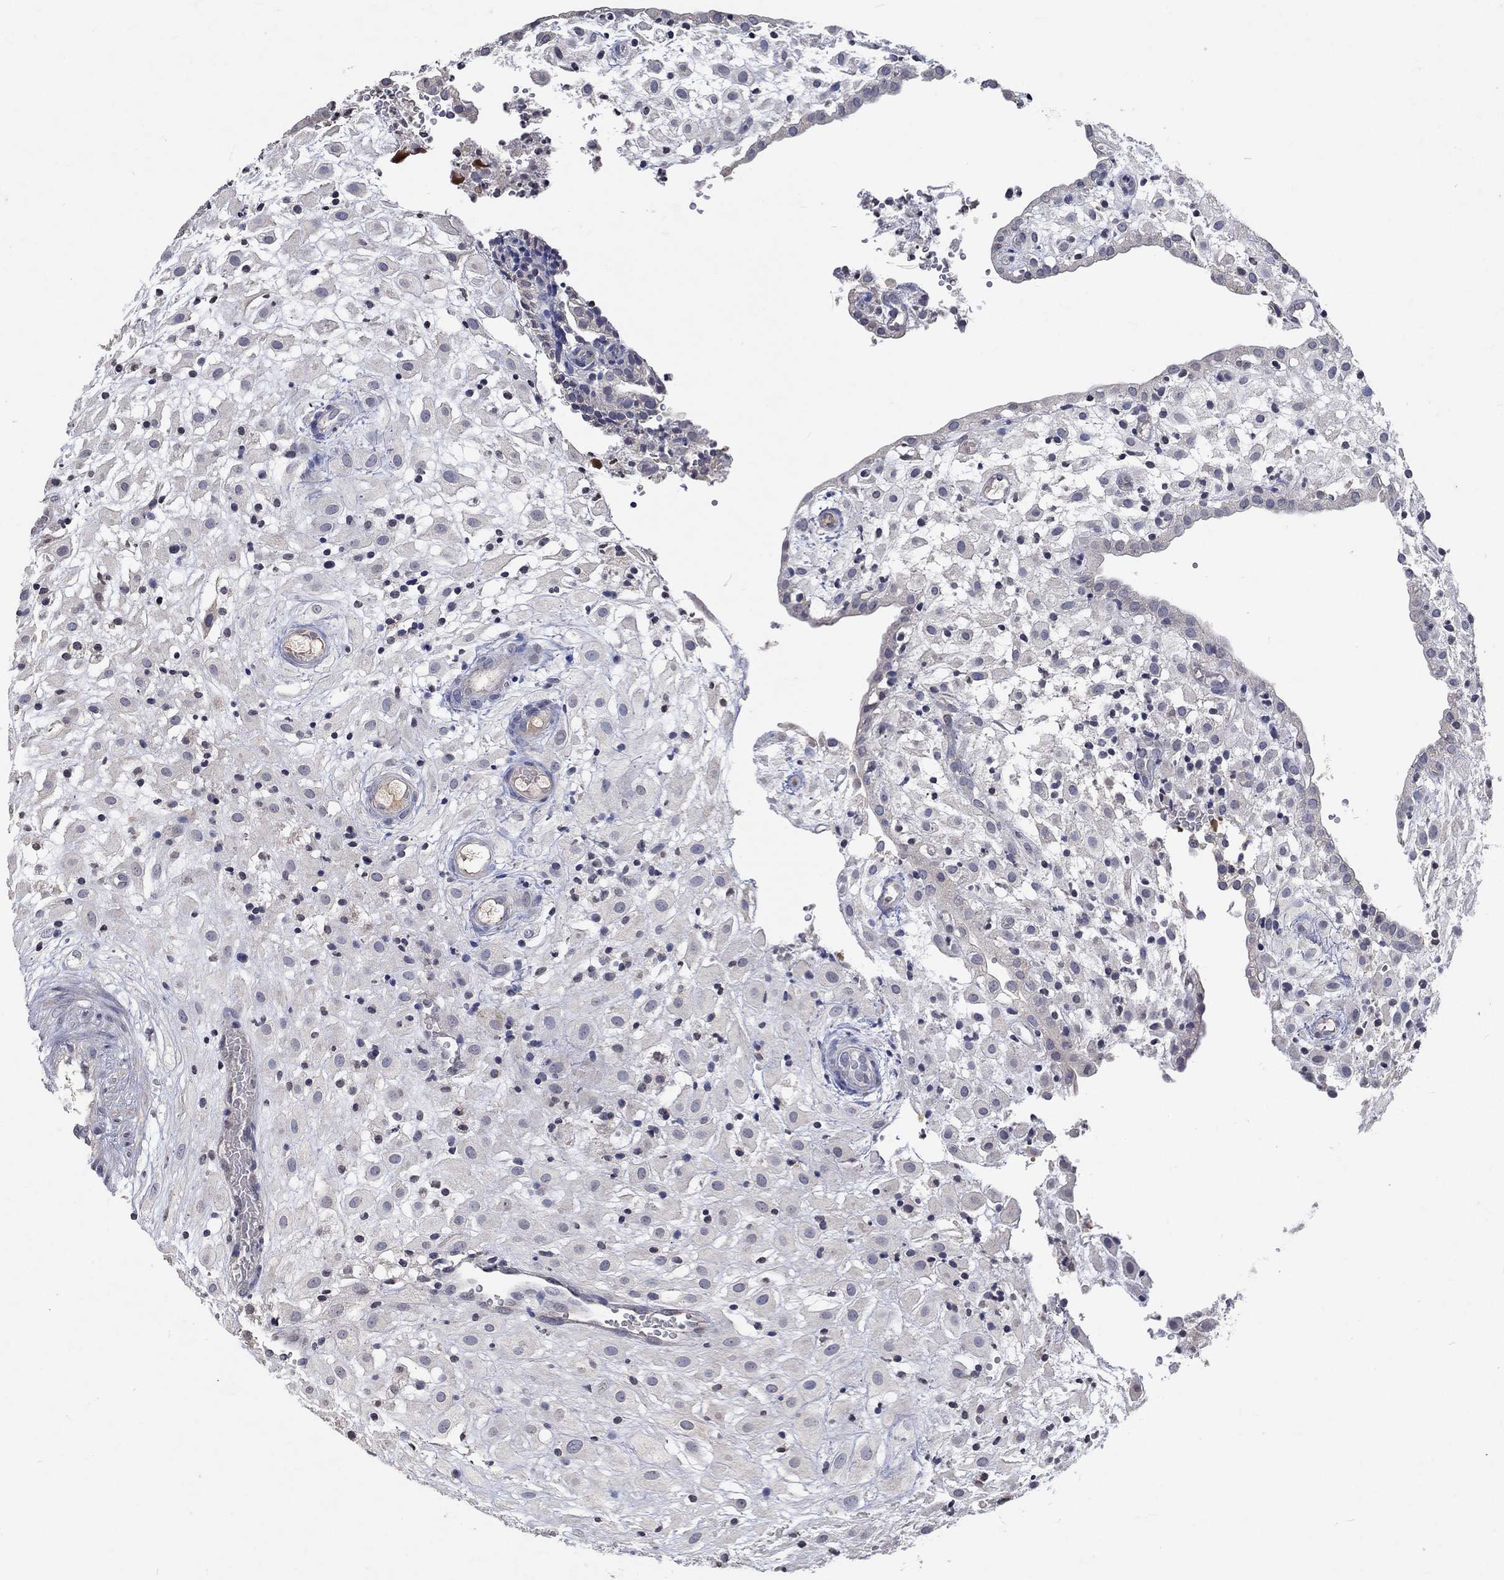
{"staining": {"intensity": "negative", "quantity": "none", "location": "none"}, "tissue": "placenta", "cell_type": "Decidual cells", "image_type": "normal", "snomed": [{"axis": "morphology", "description": "Normal tissue, NOS"}, {"axis": "topography", "description": "Placenta"}], "caption": "IHC histopathology image of normal placenta stained for a protein (brown), which demonstrates no positivity in decidual cells. Brightfield microscopy of immunohistochemistry stained with DAB (brown) and hematoxylin (blue), captured at high magnification.", "gene": "TMEM169", "patient": {"sex": "female", "age": 24}}